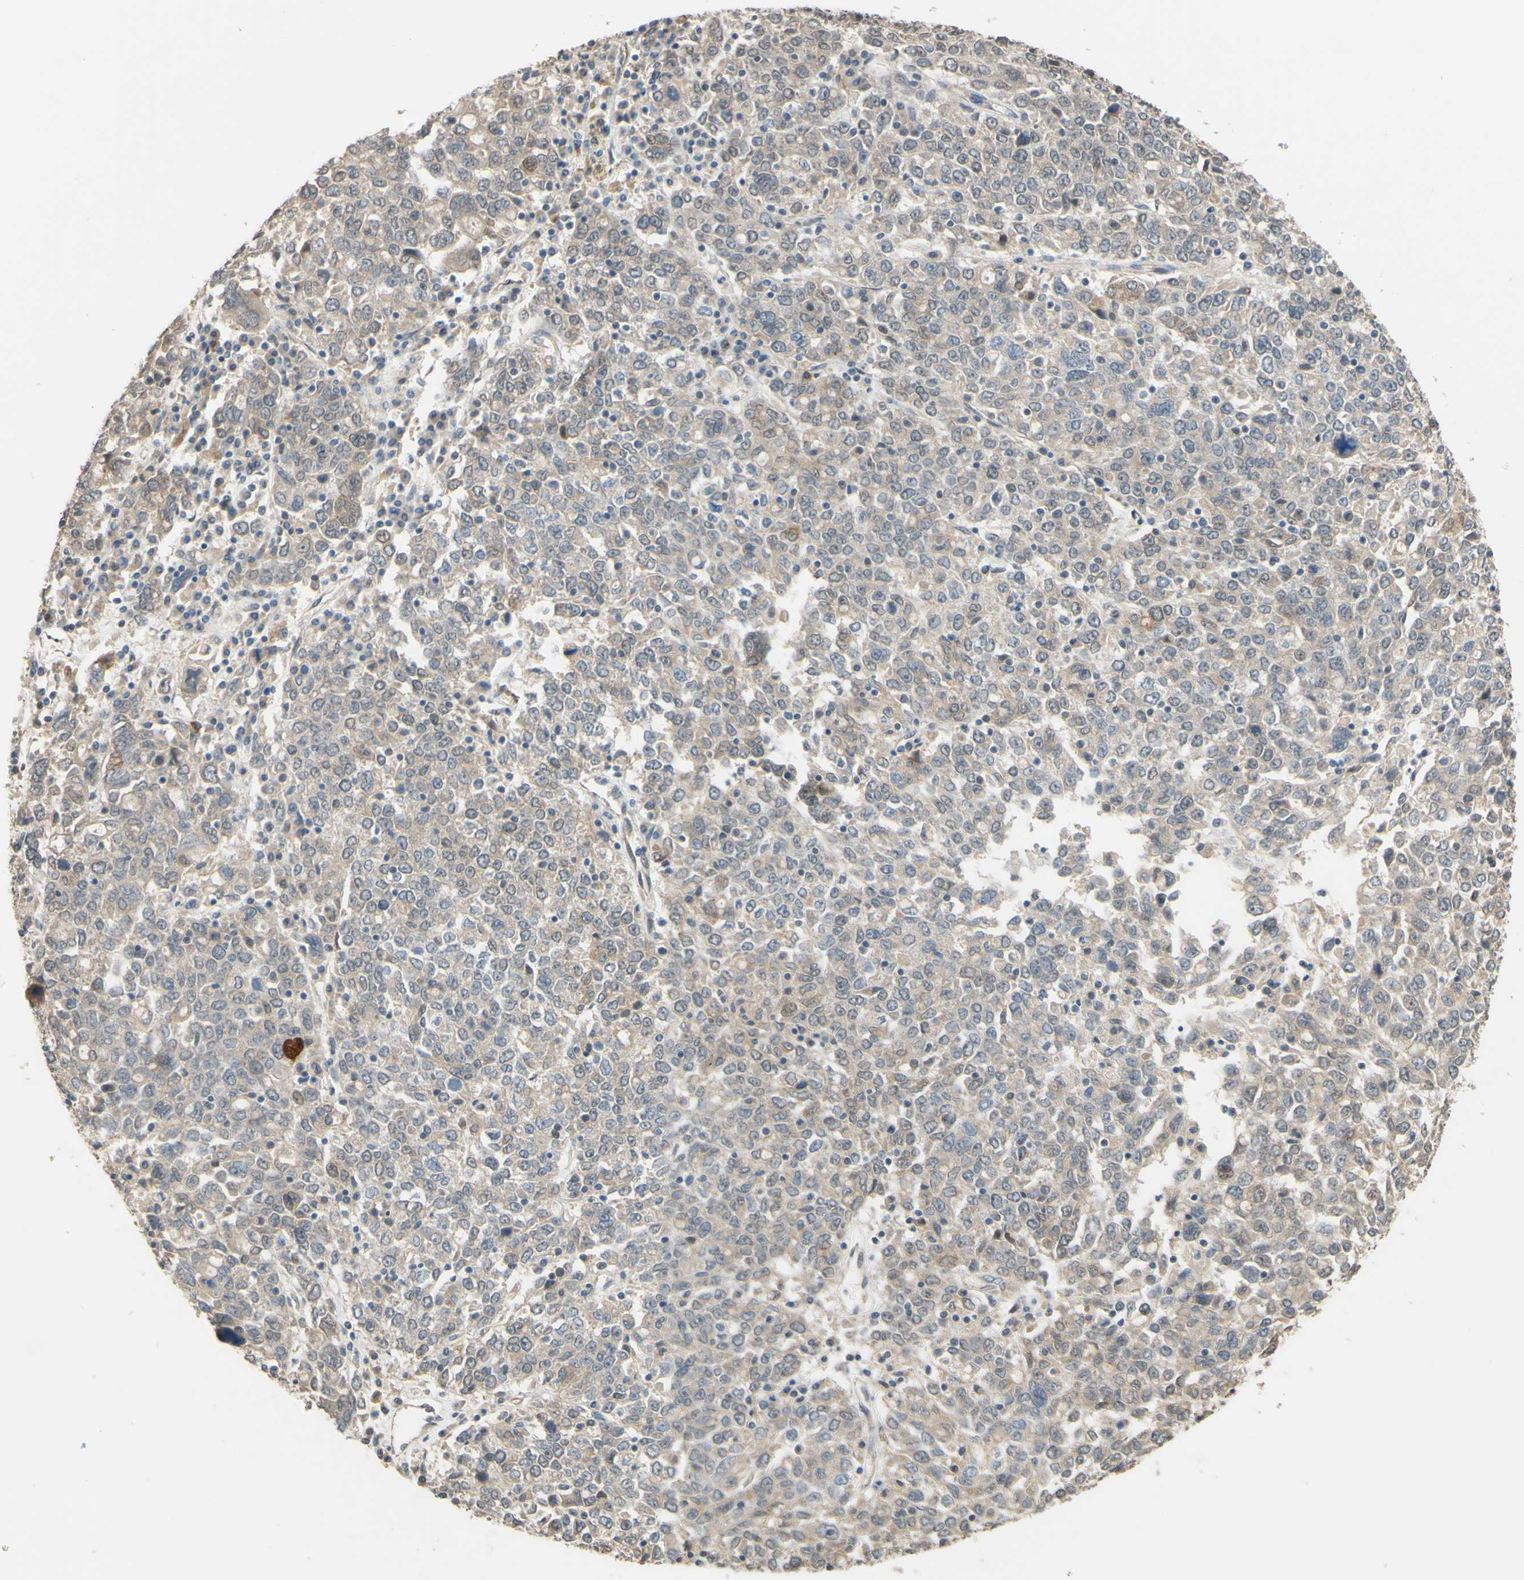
{"staining": {"intensity": "moderate", "quantity": ">75%", "location": "cytoplasmic/membranous"}, "tissue": "ovarian cancer", "cell_type": "Tumor cells", "image_type": "cancer", "snomed": [{"axis": "morphology", "description": "Carcinoma, endometroid"}, {"axis": "topography", "description": "Ovary"}], "caption": "A histopathology image of ovarian endometroid carcinoma stained for a protein demonstrates moderate cytoplasmic/membranous brown staining in tumor cells.", "gene": "SMIM19", "patient": {"sex": "female", "age": 62}}